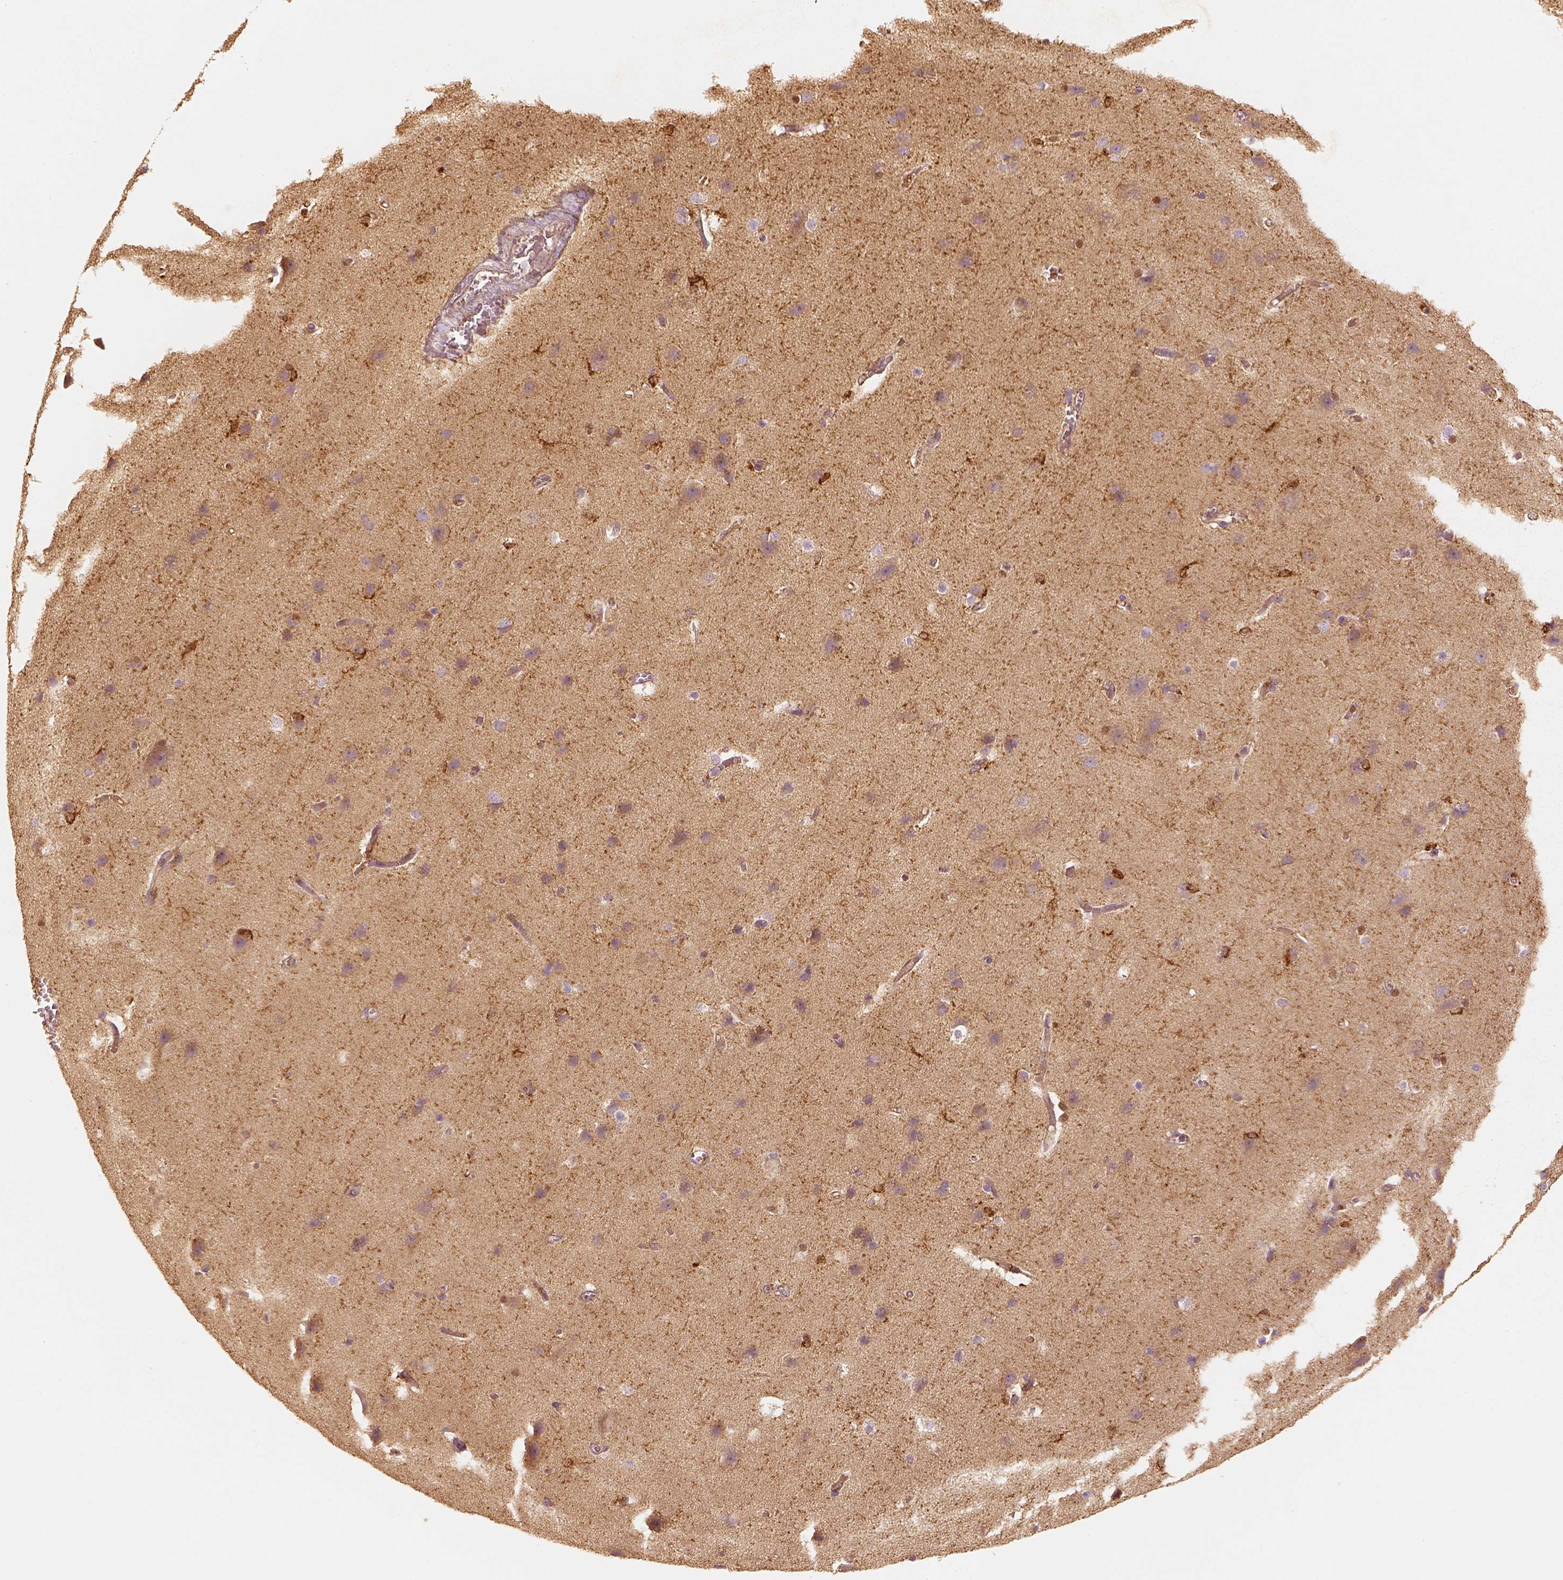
{"staining": {"intensity": "moderate", "quantity": "<25%", "location": "cytoplasmic/membranous"}, "tissue": "cerebral cortex", "cell_type": "Endothelial cells", "image_type": "normal", "snomed": [{"axis": "morphology", "description": "Normal tissue, NOS"}, {"axis": "topography", "description": "Cerebral cortex"}], "caption": "Immunohistochemistry histopathology image of benign cerebral cortex stained for a protein (brown), which reveals low levels of moderate cytoplasmic/membranous positivity in about <25% of endothelial cells.", "gene": "FSCN1", "patient": {"sex": "male", "age": 37}}